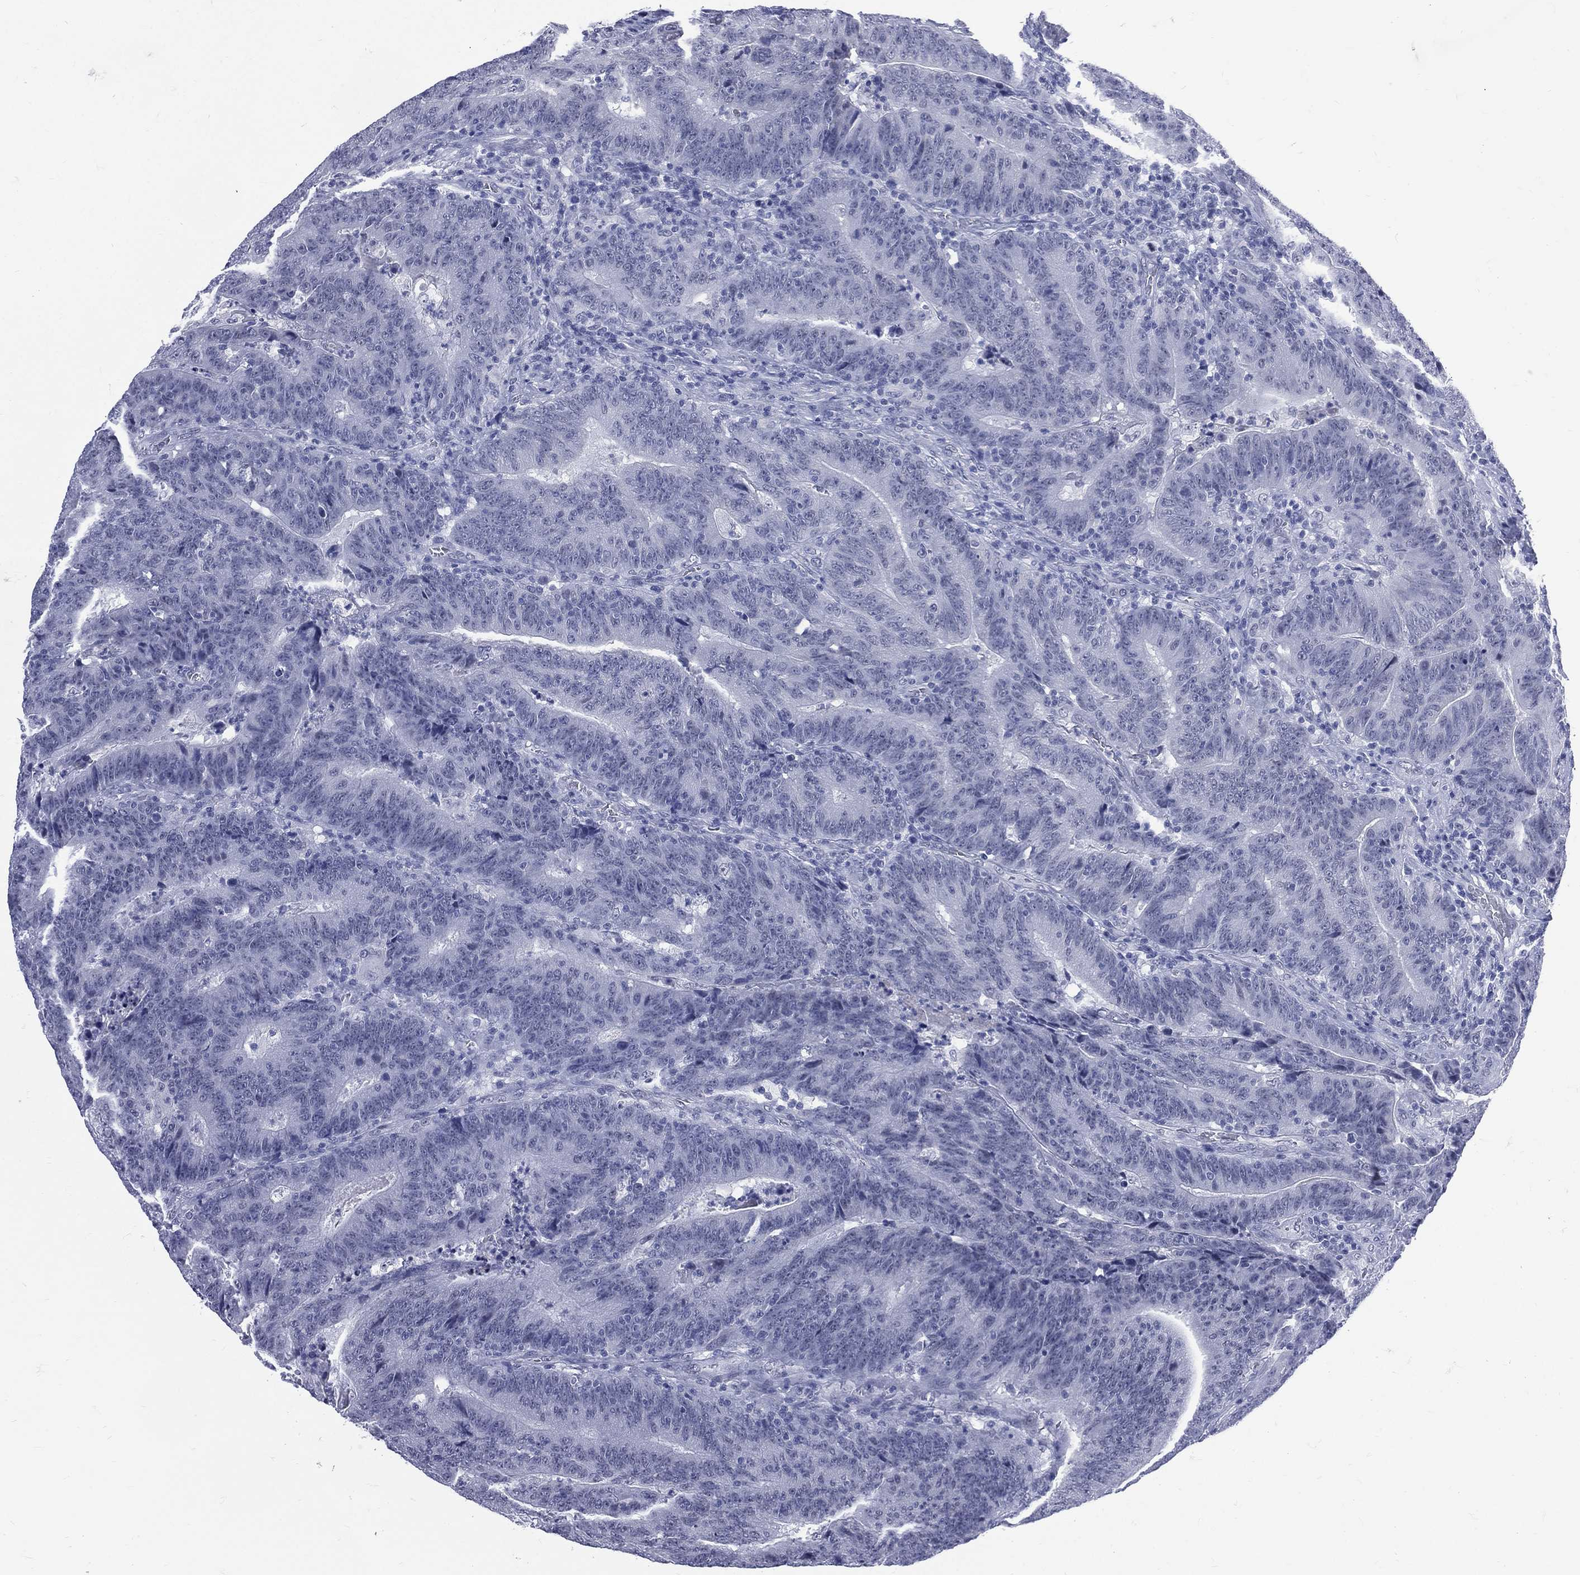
{"staining": {"intensity": "negative", "quantity": "none", "location": "none"}, "tissue": "colorectal cancer", "cell_type": "Tumor cells", "image_type": "cancer", "snomed": [{"axis": "morphology", "description": "Adenocarcinoma, NOS"}, {"axis": "topography", "description": "Colon"}], "caption": "This is a micrograph of immunohistochemistry (IHC) staining of colorectal cancer (adenocarcinoma), which shows no positivity in tumor cells. The staining is performed using DAB (3,3'-diaminobenzidine) brown chromogen with nuclei counter-stained in using hematoxylin.", "gene": "MLLT10", "patient": {"sex": "female", "age": 75}}